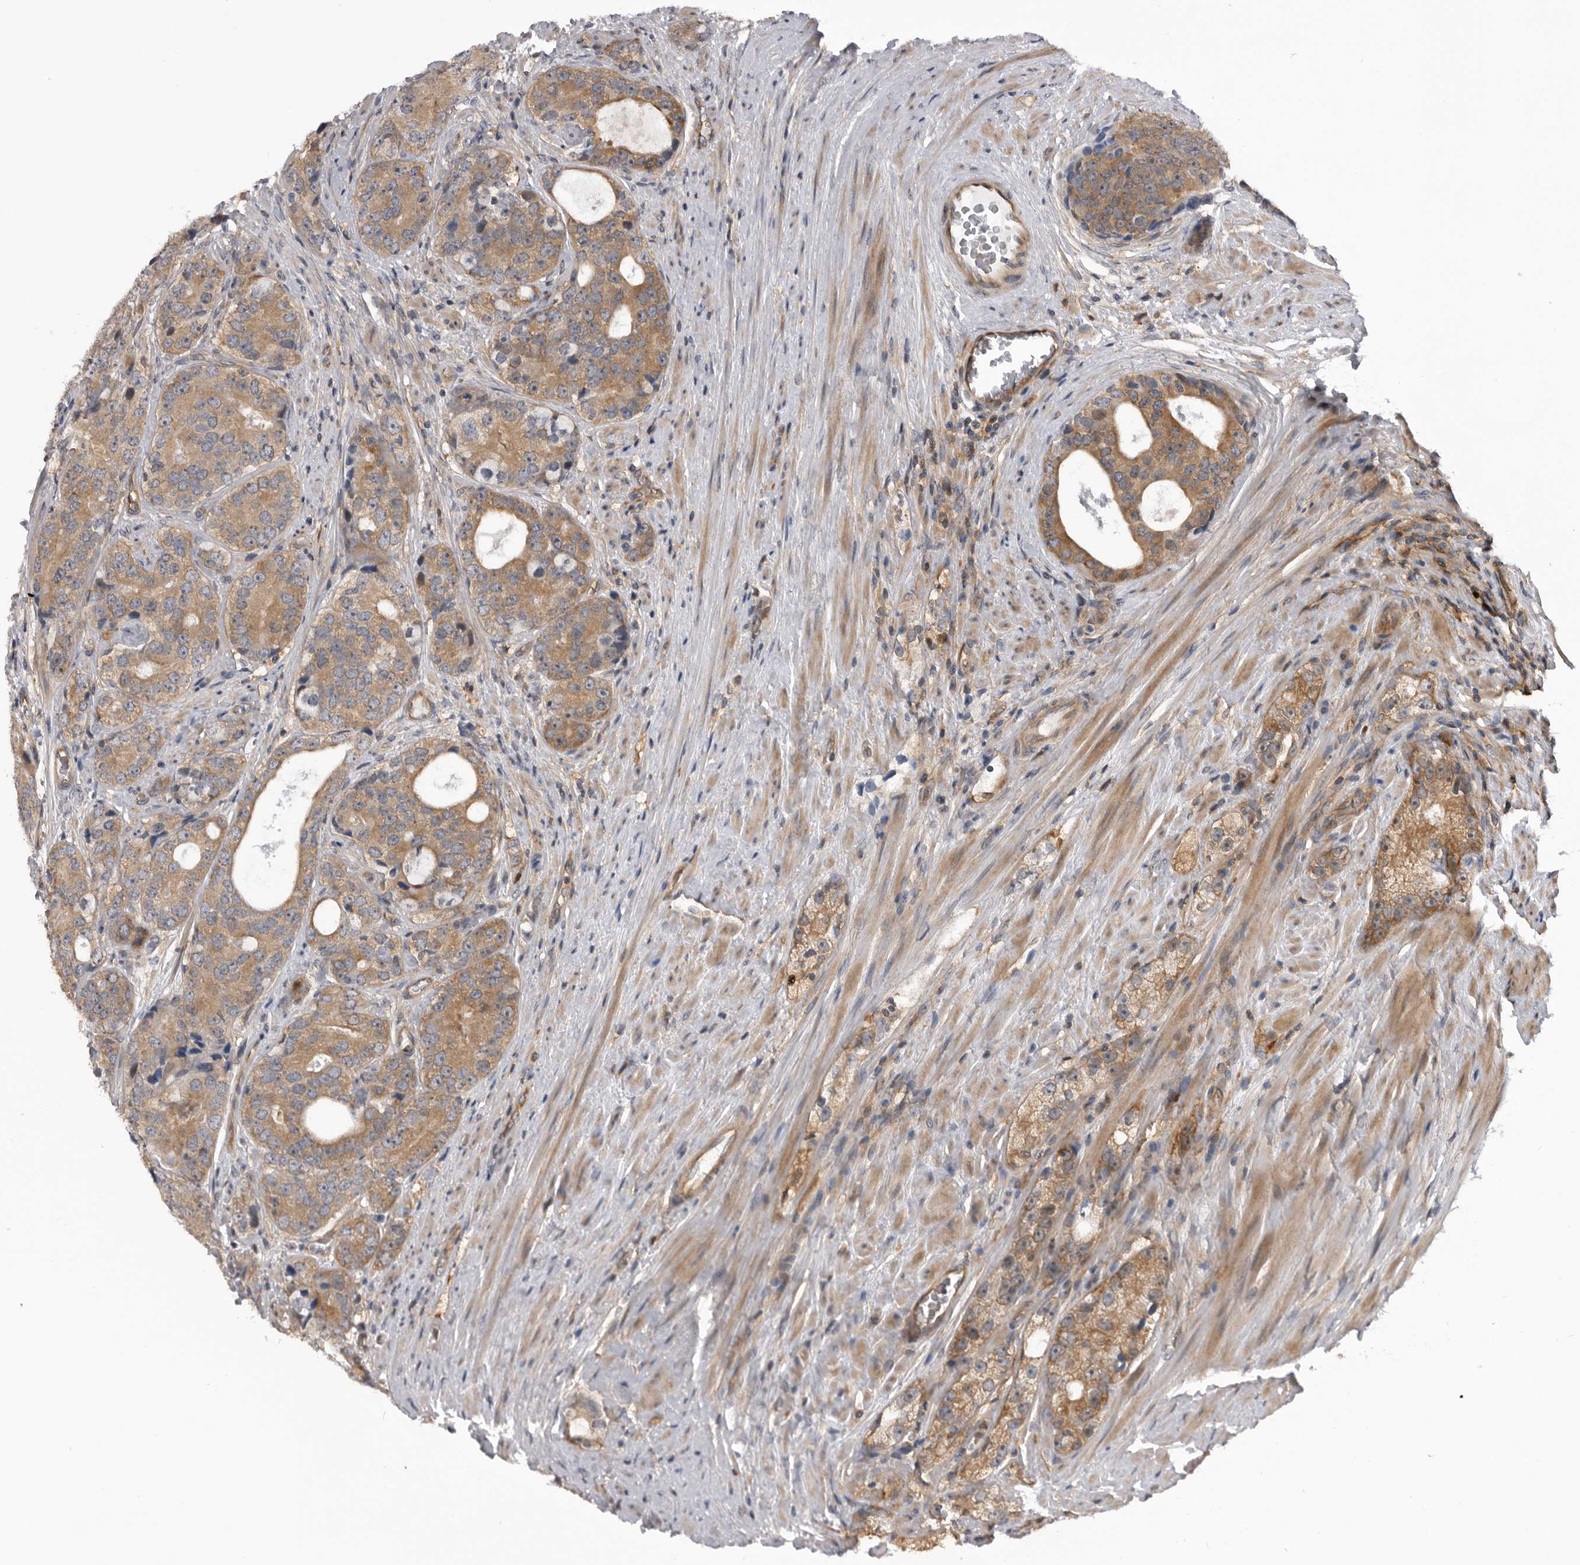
{"staining": {"intensity": "moderate", "quantity": ">75%", "location": "cytoplasmic/membranous"}, "tissue": "prostate cancer", "cell_type": "Tumor cells", "image_type": "cancer", "snomed": [{"axis": "morphology", "description": "Adenocarcinoma, High grade"}, {"axis": "topography", "description": "Prostate"}], "caption": "Immunohistochemical staining of human prostate adenocarcinoma (high-grade) demonstrates medium levels of moderate cytoplasmic/membranous protein expression in approximately >75% of tumor cells. The protein is stained brown, and the nuclei are stained in blue (DAB IHC with brightfield microscopy, high magnification).", "gene": "RAB3GAP2", "patient": {"sex": "male", "age": 56}}